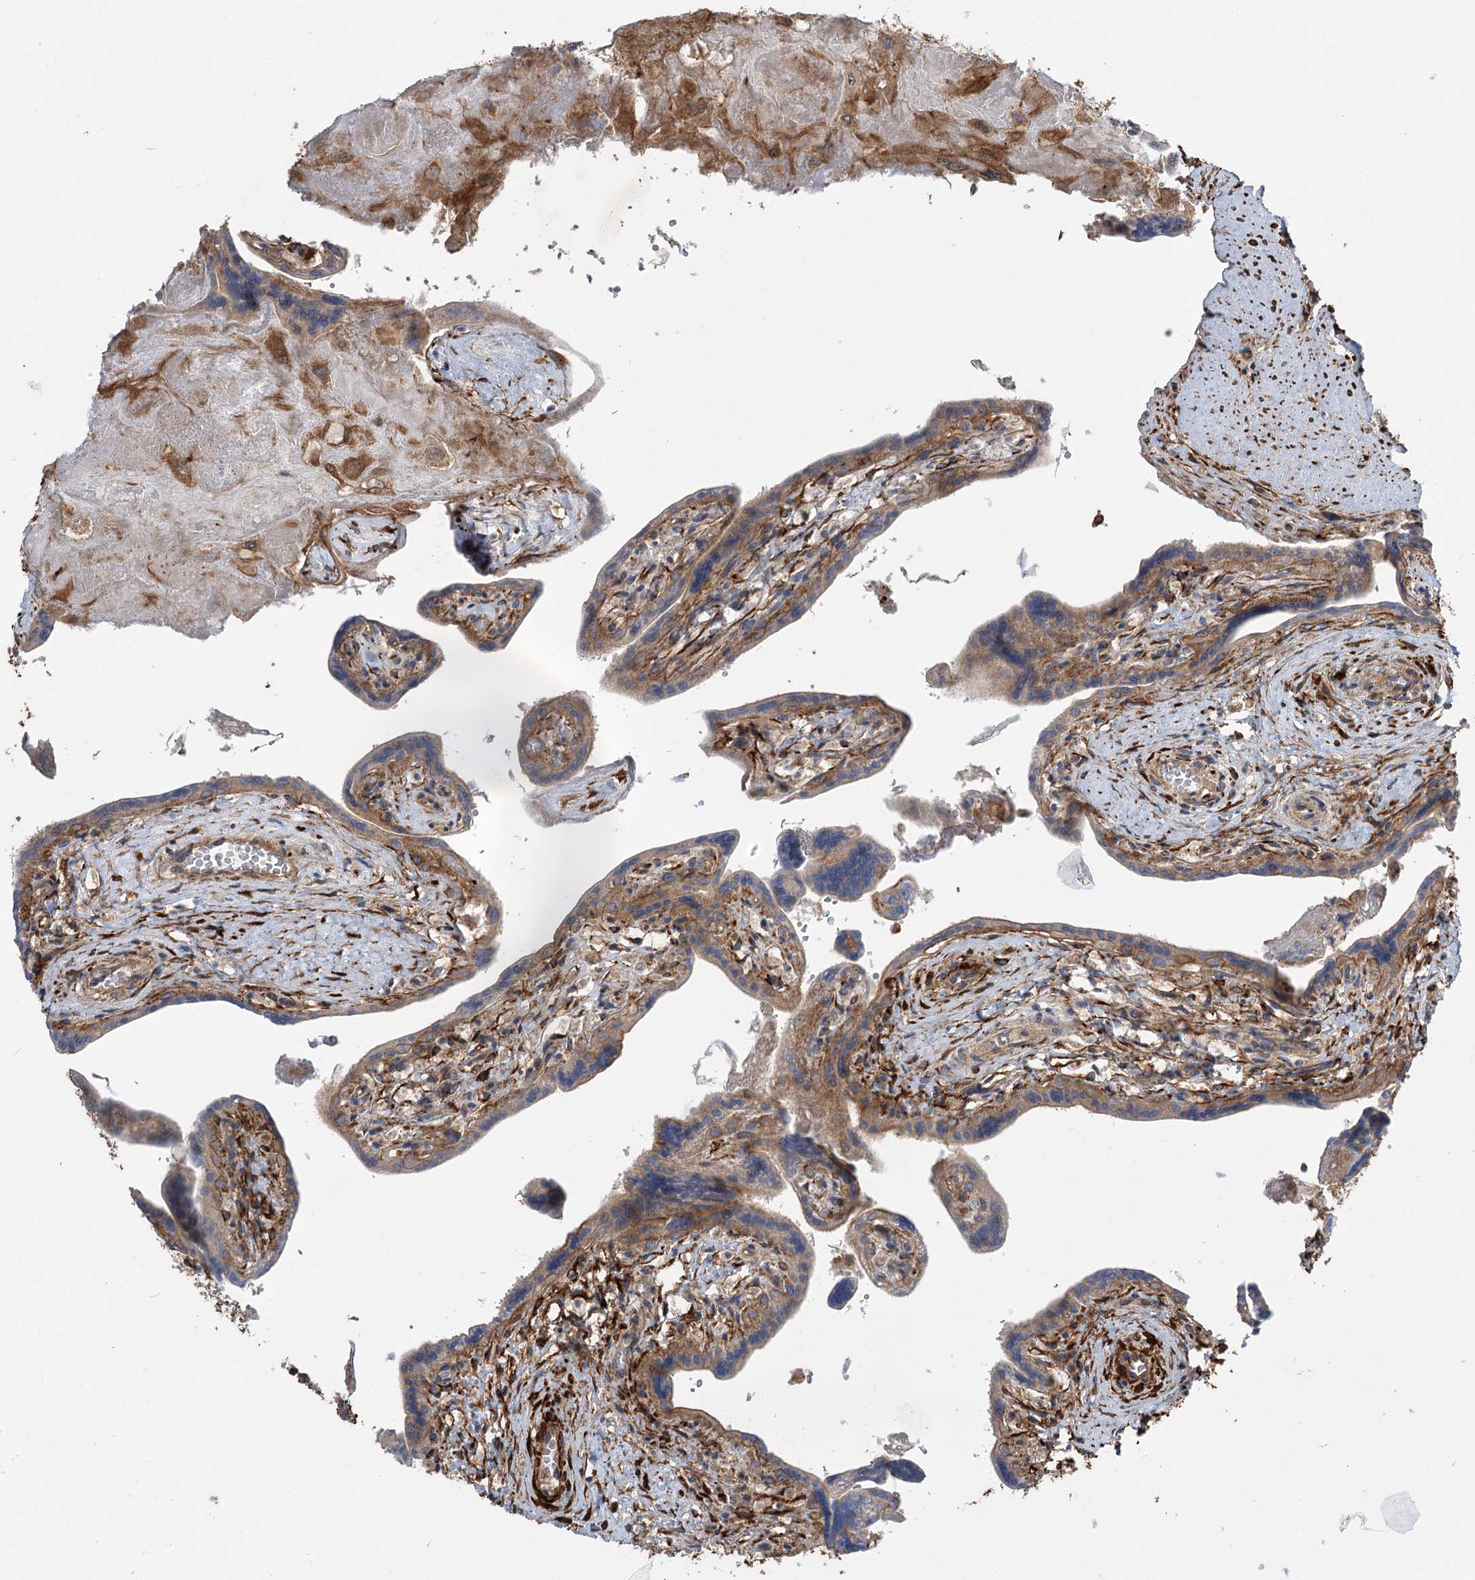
{"staining": {"intensity": "weak", "quantity": "25%-75%", "location": "cytoplasmic/membranous"}, "tissue": "placenta", "cell_type": "Trophoblastic cells", "image_type": "normal", "snomed": [{"axis": "morphology", "description": "Normal tissue, NOS"}, {"axis": "topography", "description": "Placenta"}], "caption": "IHC photomicrograph of normal placenta: placenta stained using immunohistochemistry exhibits low levels of weak protein expression localized specifically in the cytoplasmic/membranous of trophoblastic cells, appearing as a cytoplasmic/membranous brown color.", "gene": "KCNN2", "patient": {"sex": "female", "age": 37}}